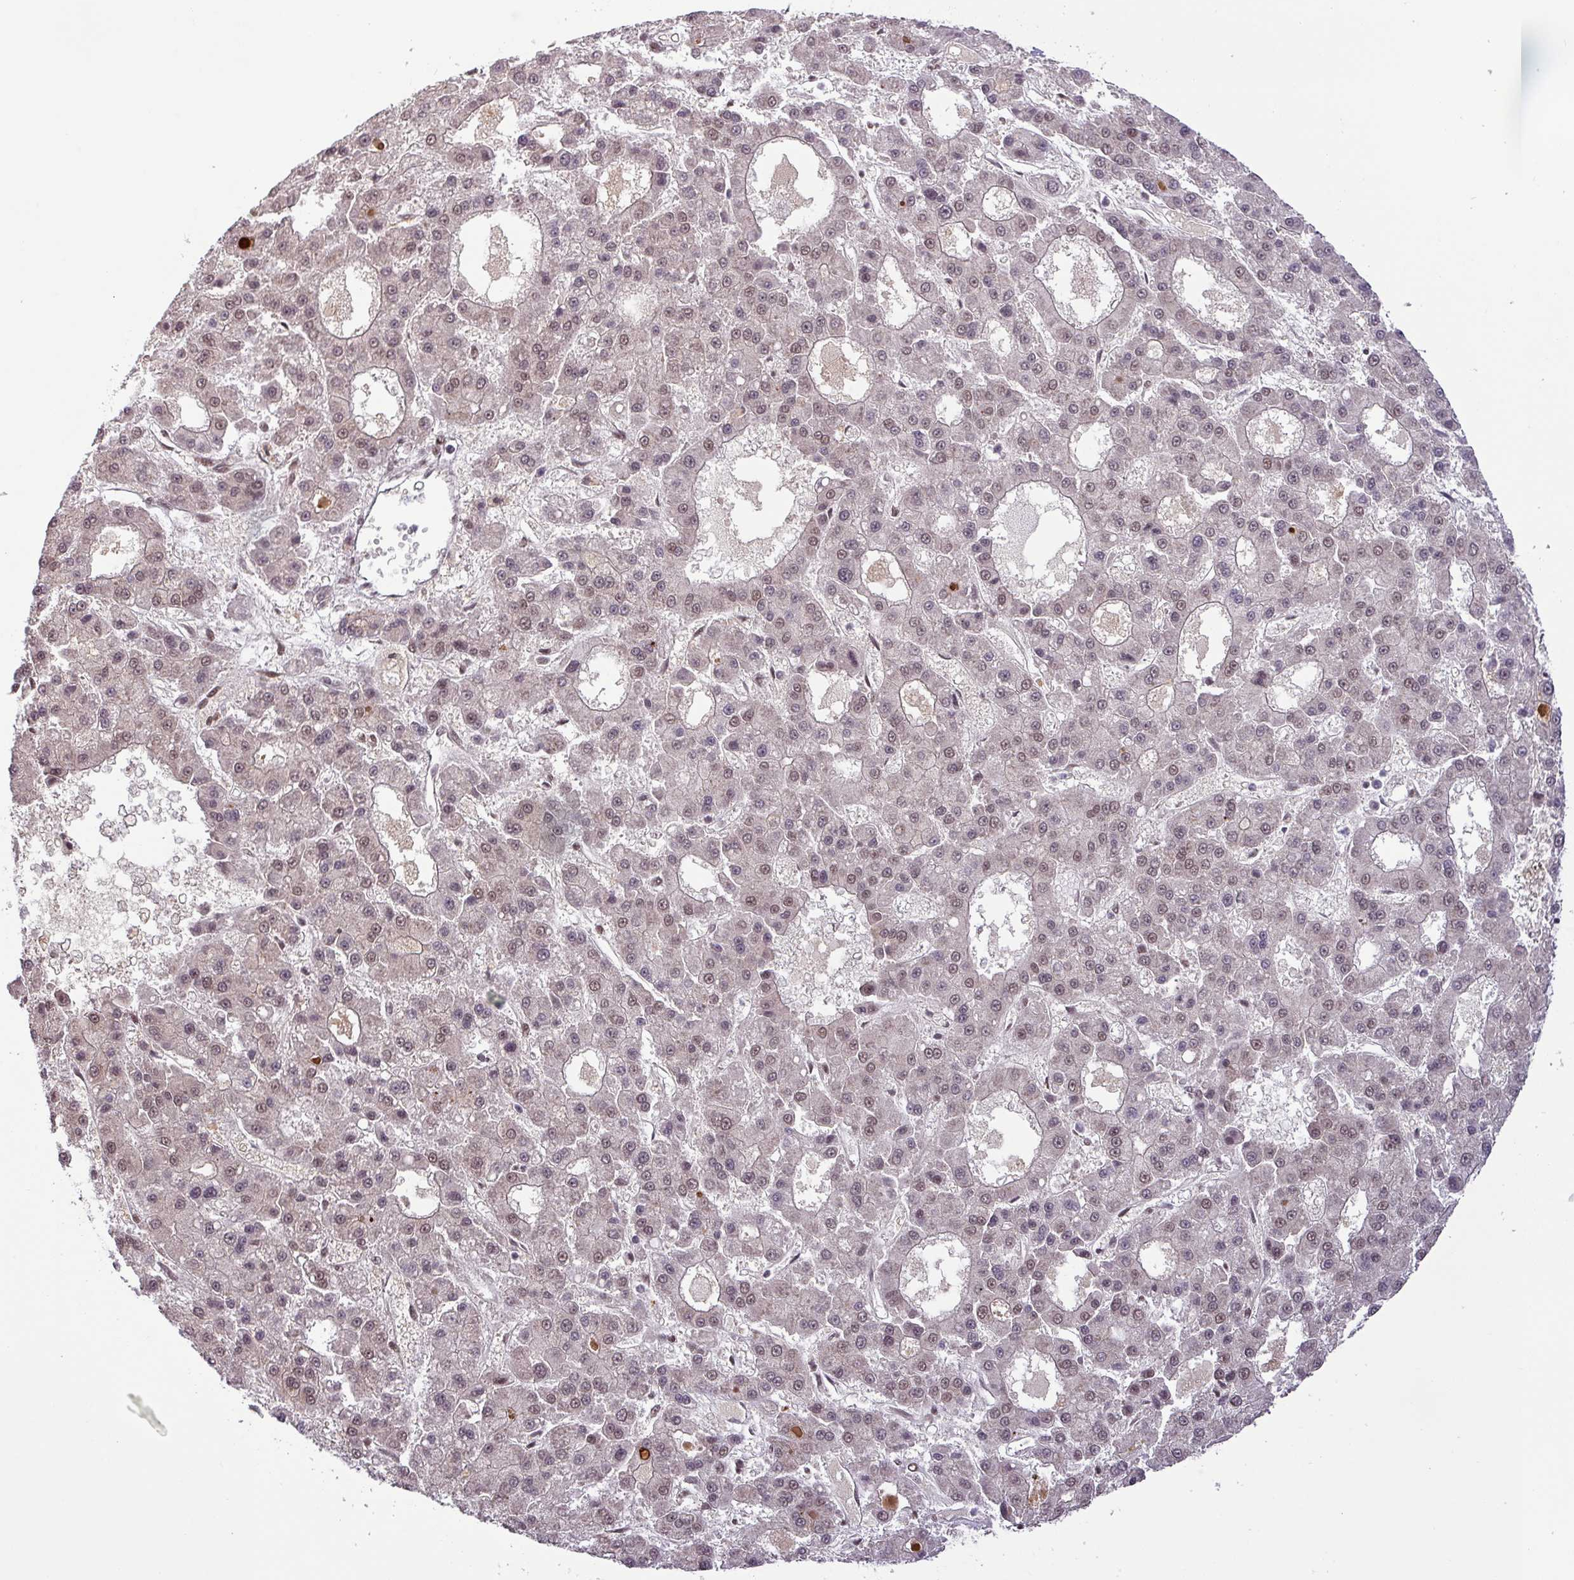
{"staining": {"intensity": "moderate", "quantity": "25%-75%", "location": "nuclear"}, "tissue": "liver cancer", "cell_type": "Tumor cells", "image_type": "cancer", "snomed": [{"axis": "morphology", "description": "Carcinoma, Hepatocellular, NOS"}, {"axis": "topography", "description": "Liver"}], "caption": "Liver hepatocellular carcinoma stained with immunohistochemistry demonstrates moderate nuclear staining in approximately 25%-75% of tumor cells. Nuclei are stained in blue.", "gene": "SRSF2", "patient": {"sex": "male", "age": 70}}